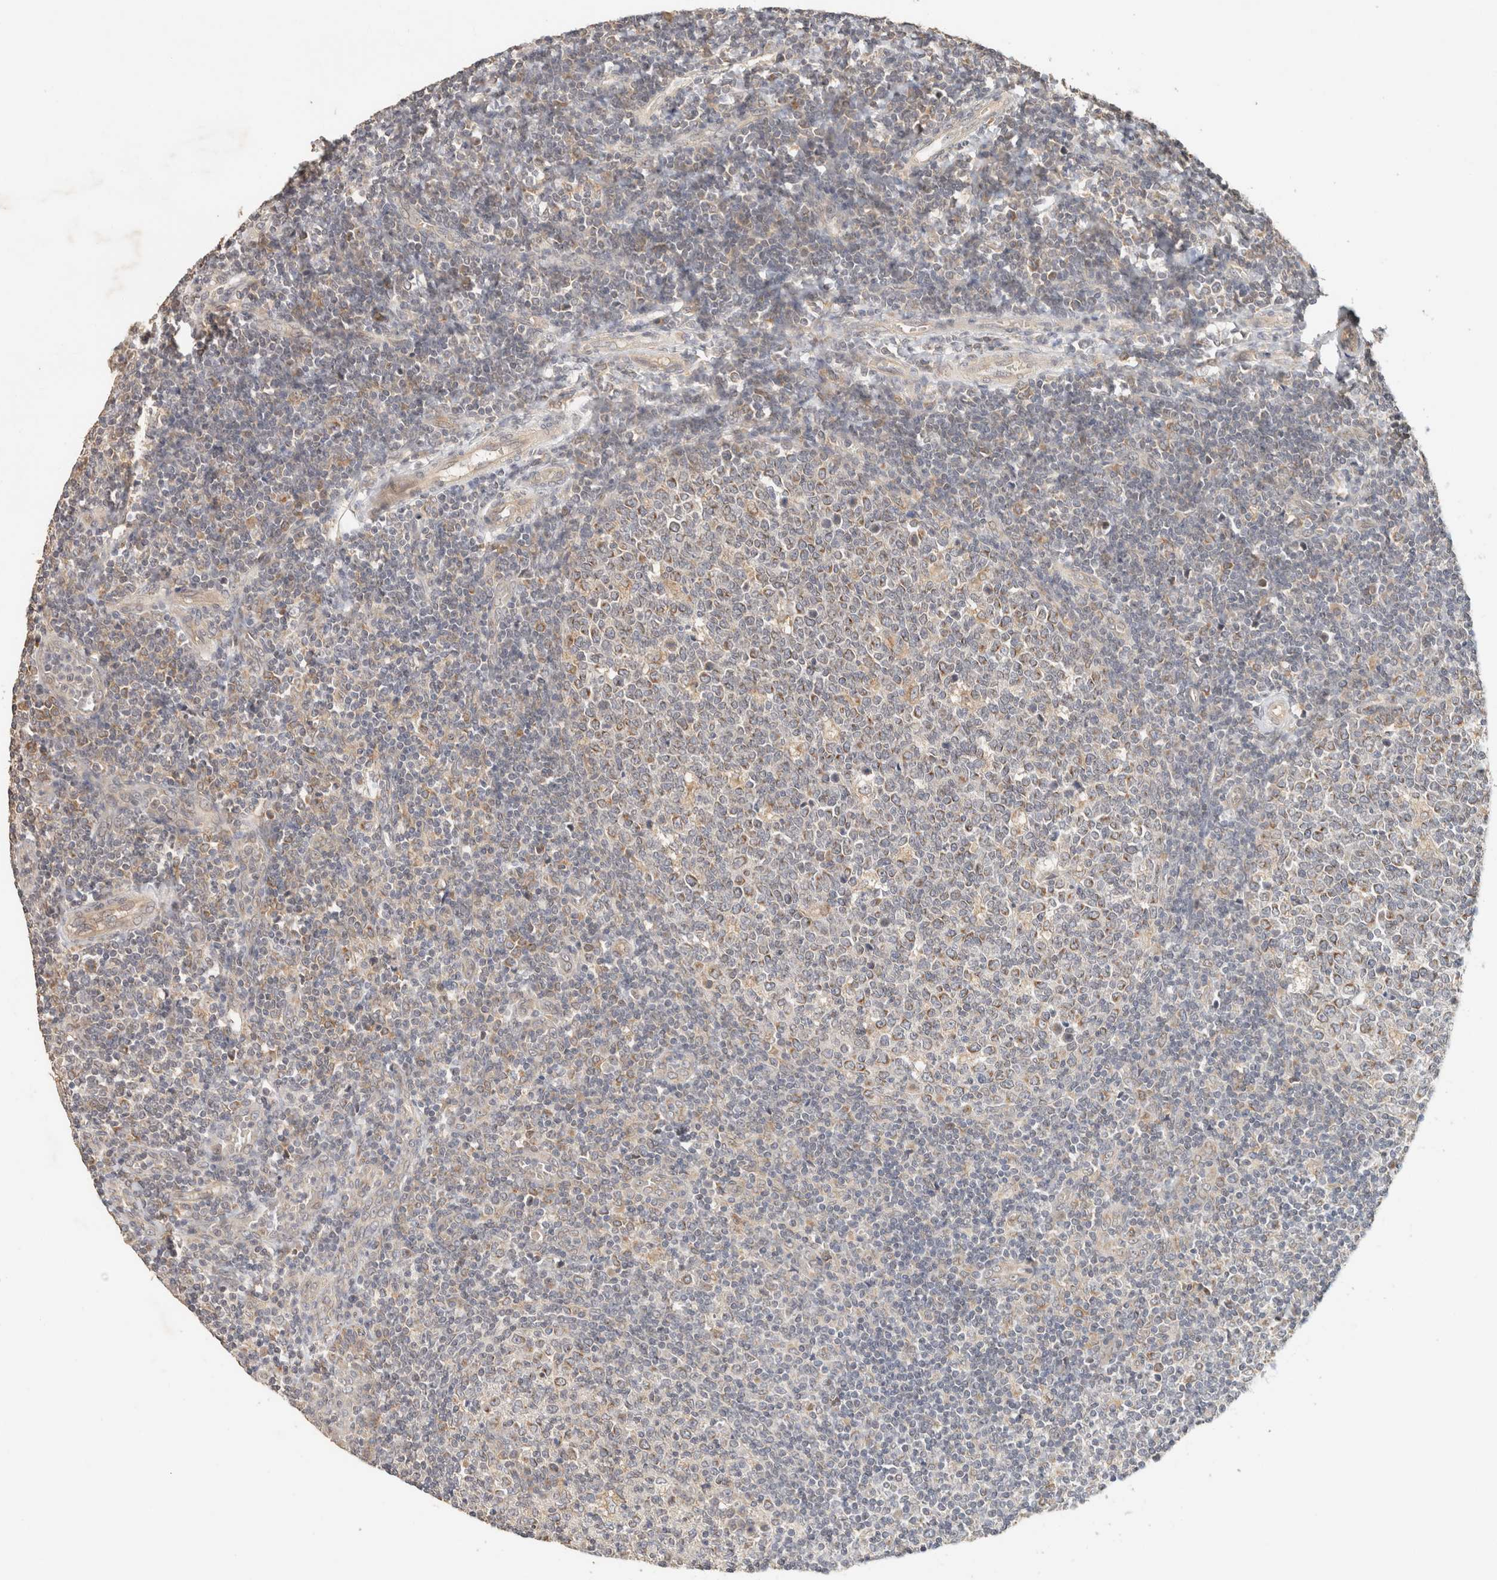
{"staining": {"intensity": "moderate", "quantity": "25%-75%", "location": "cytoplasmic/membranous"}, "tissue": "tonsil", "cell_type": "Germinal center cells", "image_type": "normal", "snomed": [{"axis": "morphology", "description": "Normal tissue, NOS"}, {"axis": "topography", "description": "Tonsil"}], "caption": "IHC image of normal tonsil: tonsil stained using immunohistochemistry (IHC) shows medium levels of moderate protein expression localized specifically in the cytoplasmic/membranous of germinal center cells, appearing as a cytoplasmic/membranous brown color.", "gene": "TACC1", "patient": {"sex": "female", "age": 19}}